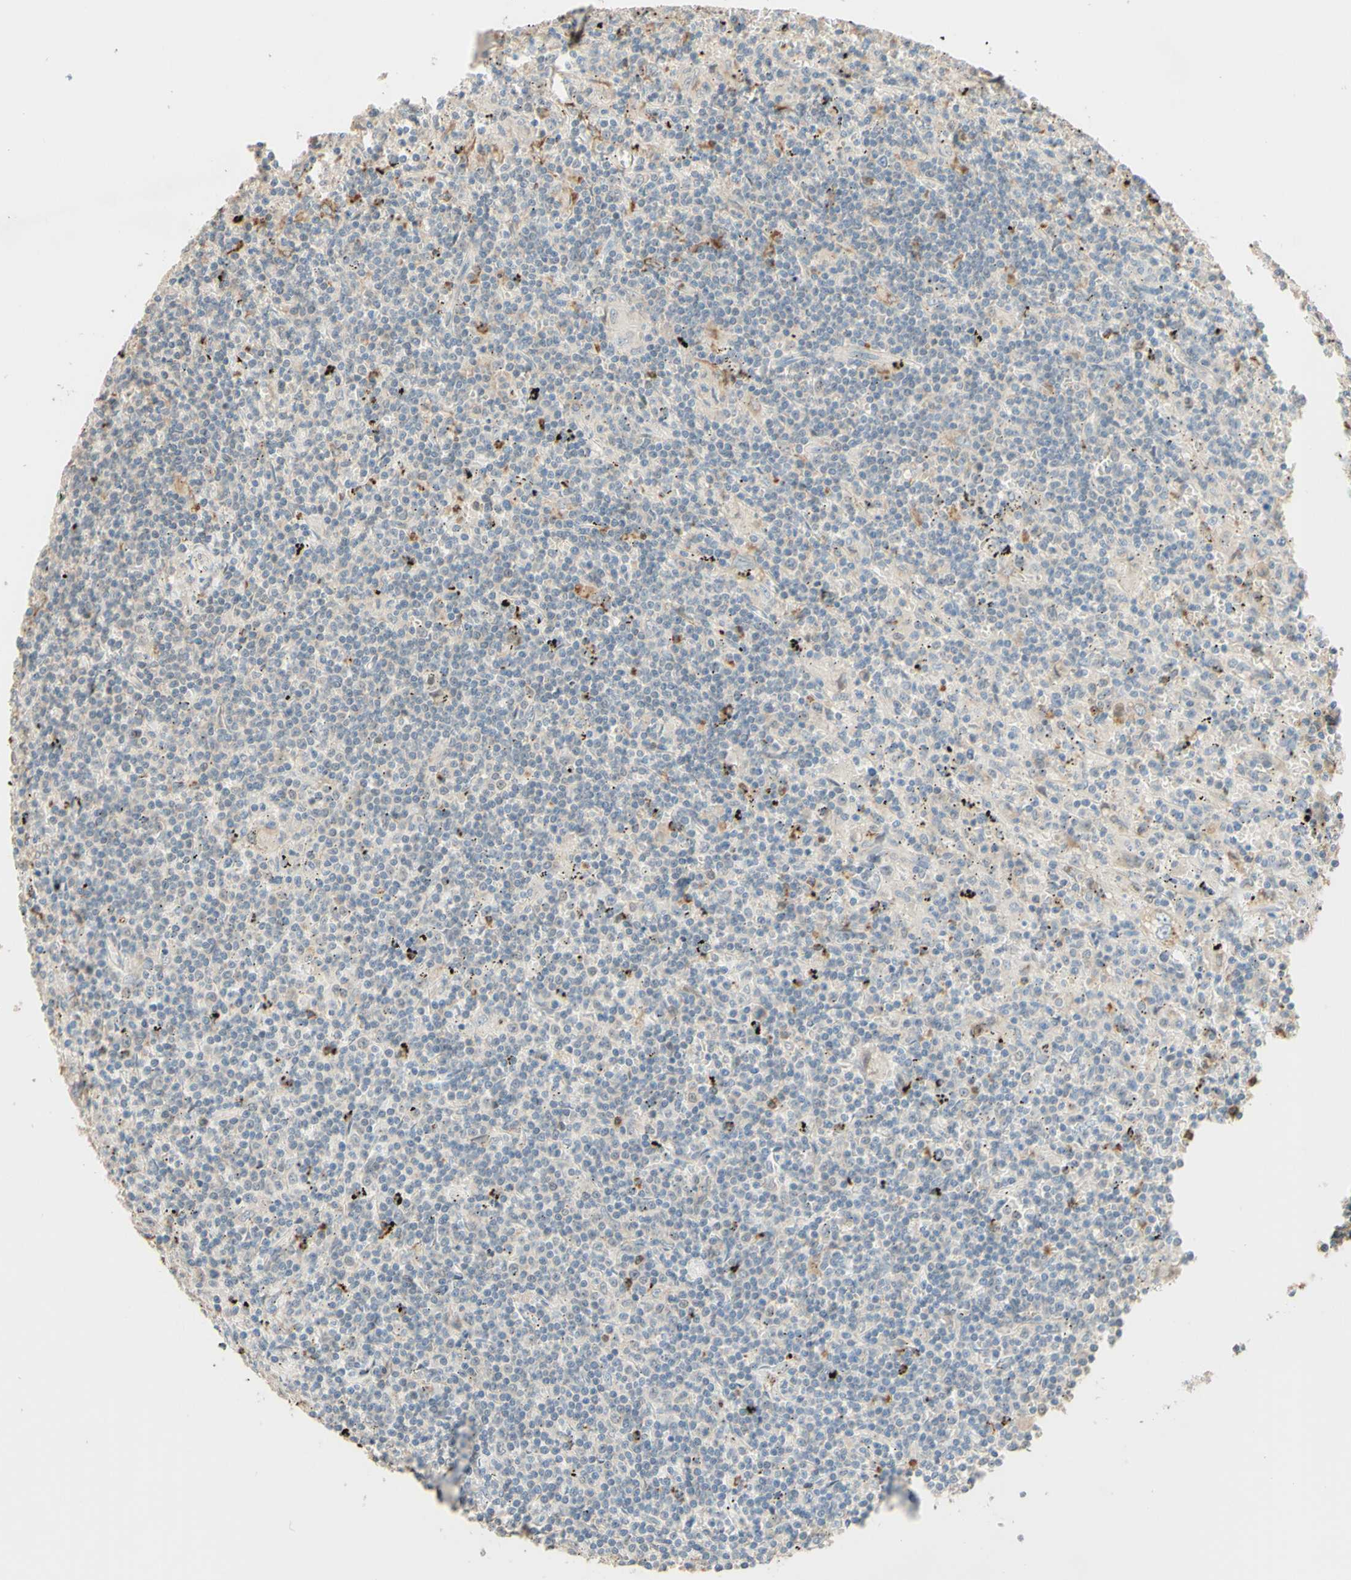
{"staining": {"intensity": "negative", "quantity": "none", "location": "none"}, "tissue": "lymphoma", "cell_type": "Tumor cells", "image_type": "cancer", "snomed": [{"axis": "morphology", "description": "Malignant lymphoma, non-Hodgkin's type, Low grade"}, {"axis": "topography", "description": "Spleen"}], "caption": "Tumor cells are negative for protein expression in human malignant lymphoma, non-Hodgkin's type (low-grade).", "gene": "SMIM19", "patient": {"sex": "male", "age": 76}}